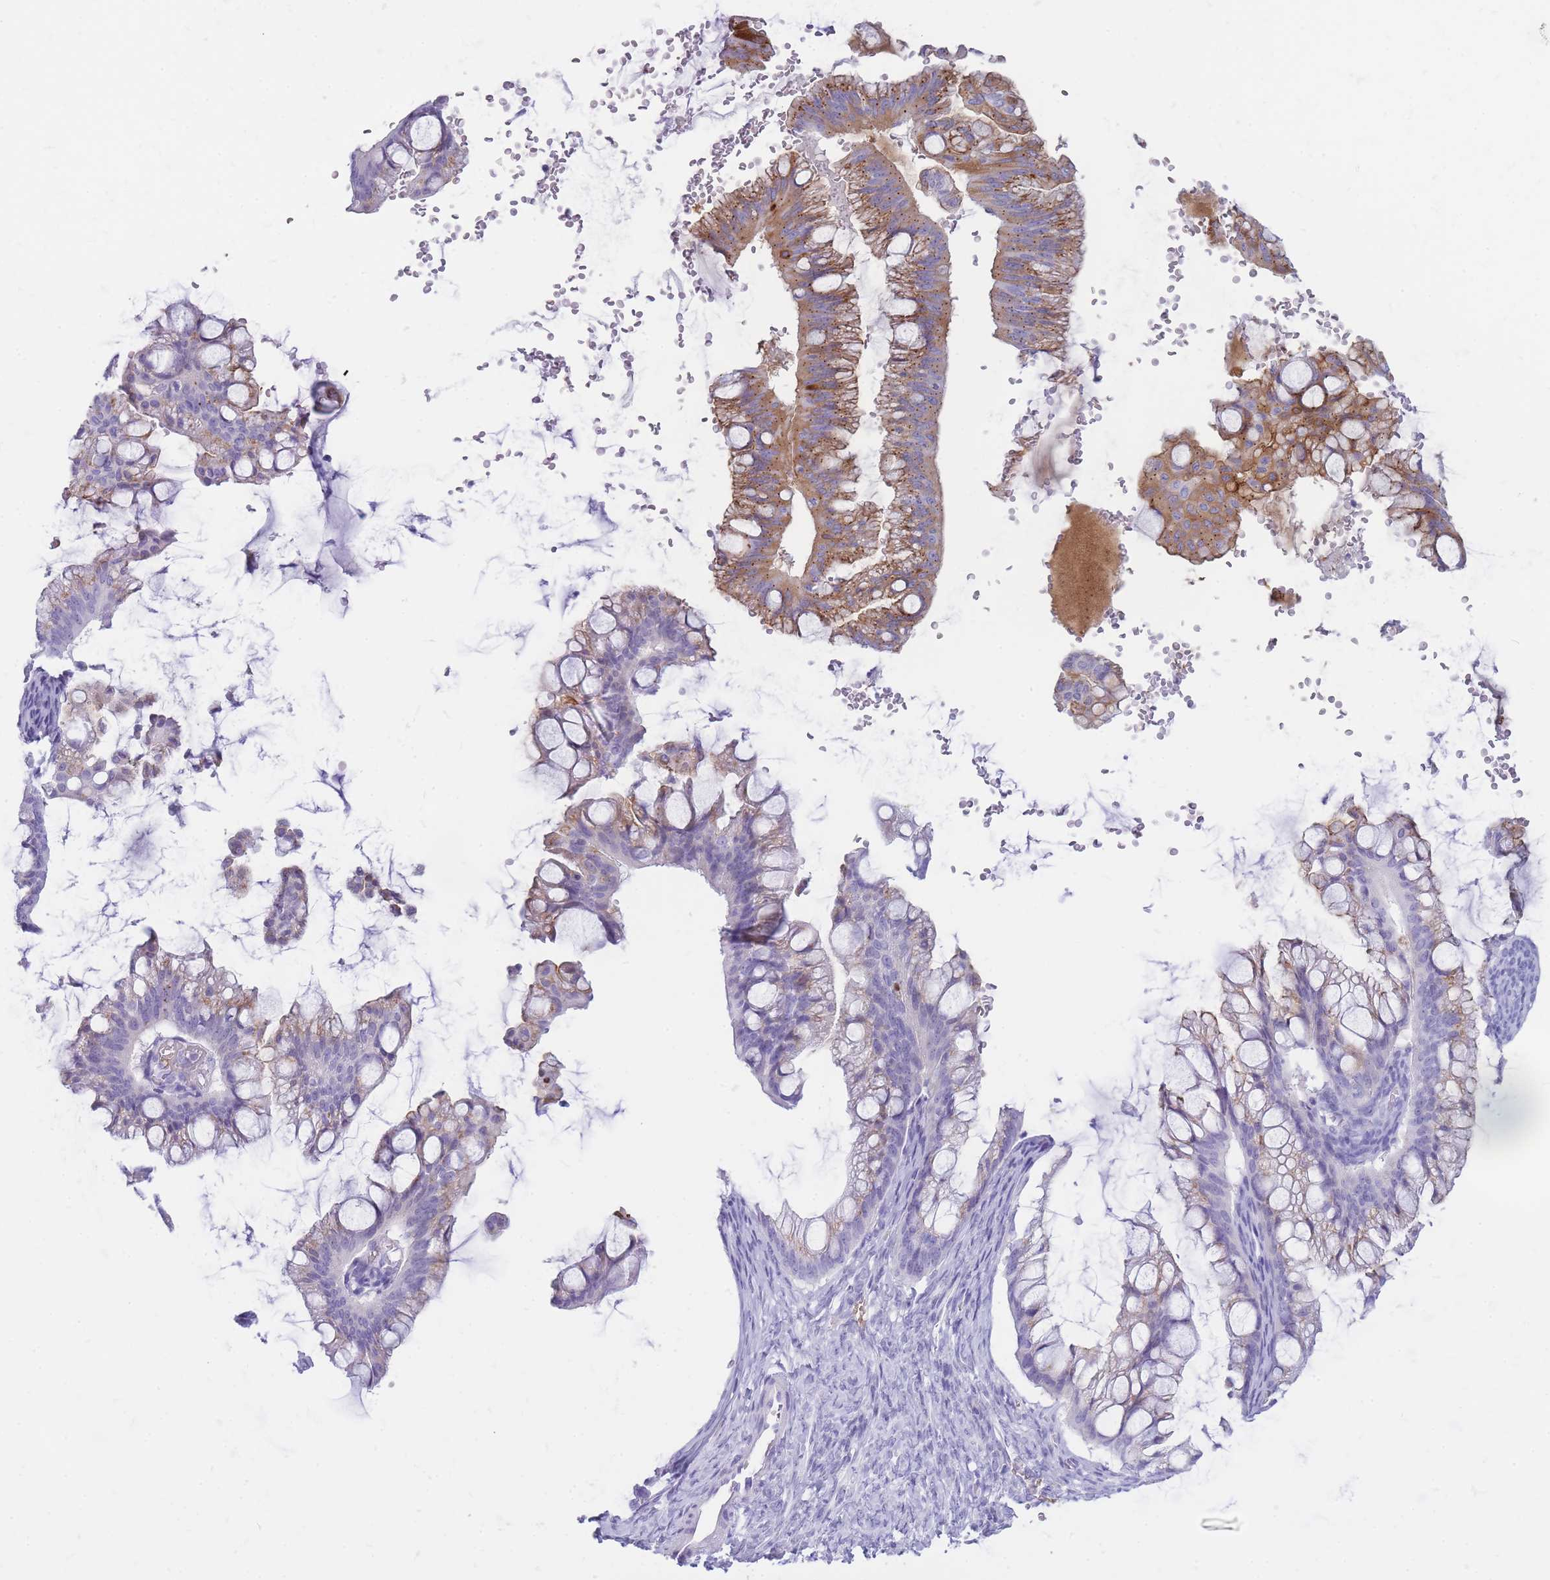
{"staining": {"intensity": "moderate", "quantity": "<25%", "location": "cytoplasmic/membranous"}, "tissue": "ovarian cancer", "cell_type": "Tumor cells", "image_type": "cancer", "snomed": [{"axis": "morphology", "description": "Cystadenocarcinoma, mucinous, NOS"}, {"axis": "topography", "description": "Ovary"}], "caption": "There is low levels of moderate cytoplasmic/membranous staining in tumor cells of ovarian cancer, as demonstrated by immunohistochemical staining (brown color).", "gene": "NKX1-2", "patient": {"sex": "female", "age": 73}}